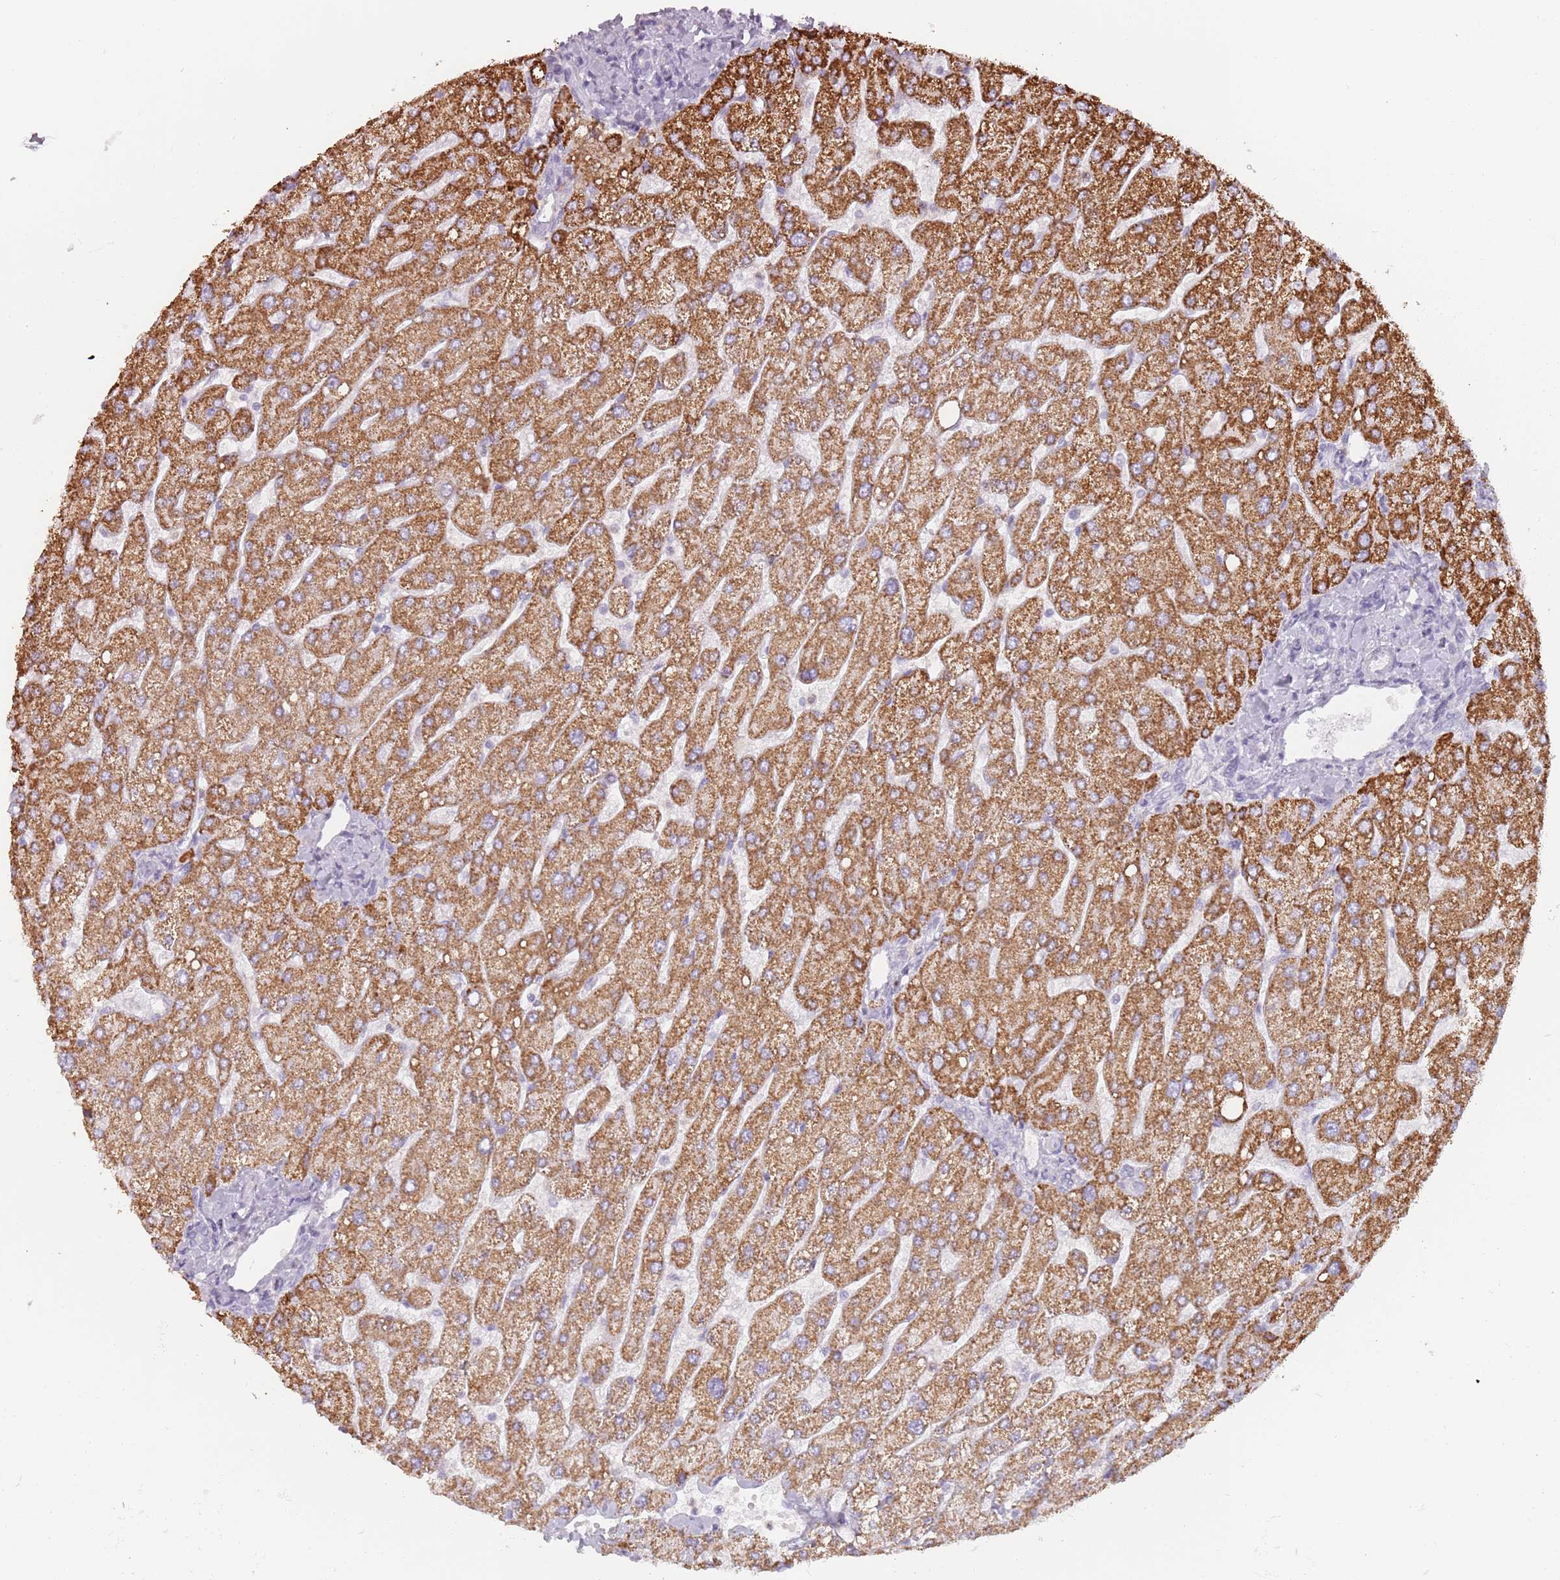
{"staining": {"intensity": "negative", "quantity": "none", "location": "none"}, "tissue": "liver", "cell_type": "Cholangiocytes", "image_type": "normal", "snomed": [{"axis": "morphology", "description": "Normal tissue, NOS"}, {"axis": "topography", "description": "Liver"}], "caption": "The image shows no significant expression in cholangiocytes of liver. Brightfield microscopy of immunohistochemistry (IHC) stained with DAB (3,3'-diaminobenzidine) (brown) and hematoxylin (blue), captured at high magnification.", "gene": "ZNF584", "patient": {"sex": "male", "age": 55}}